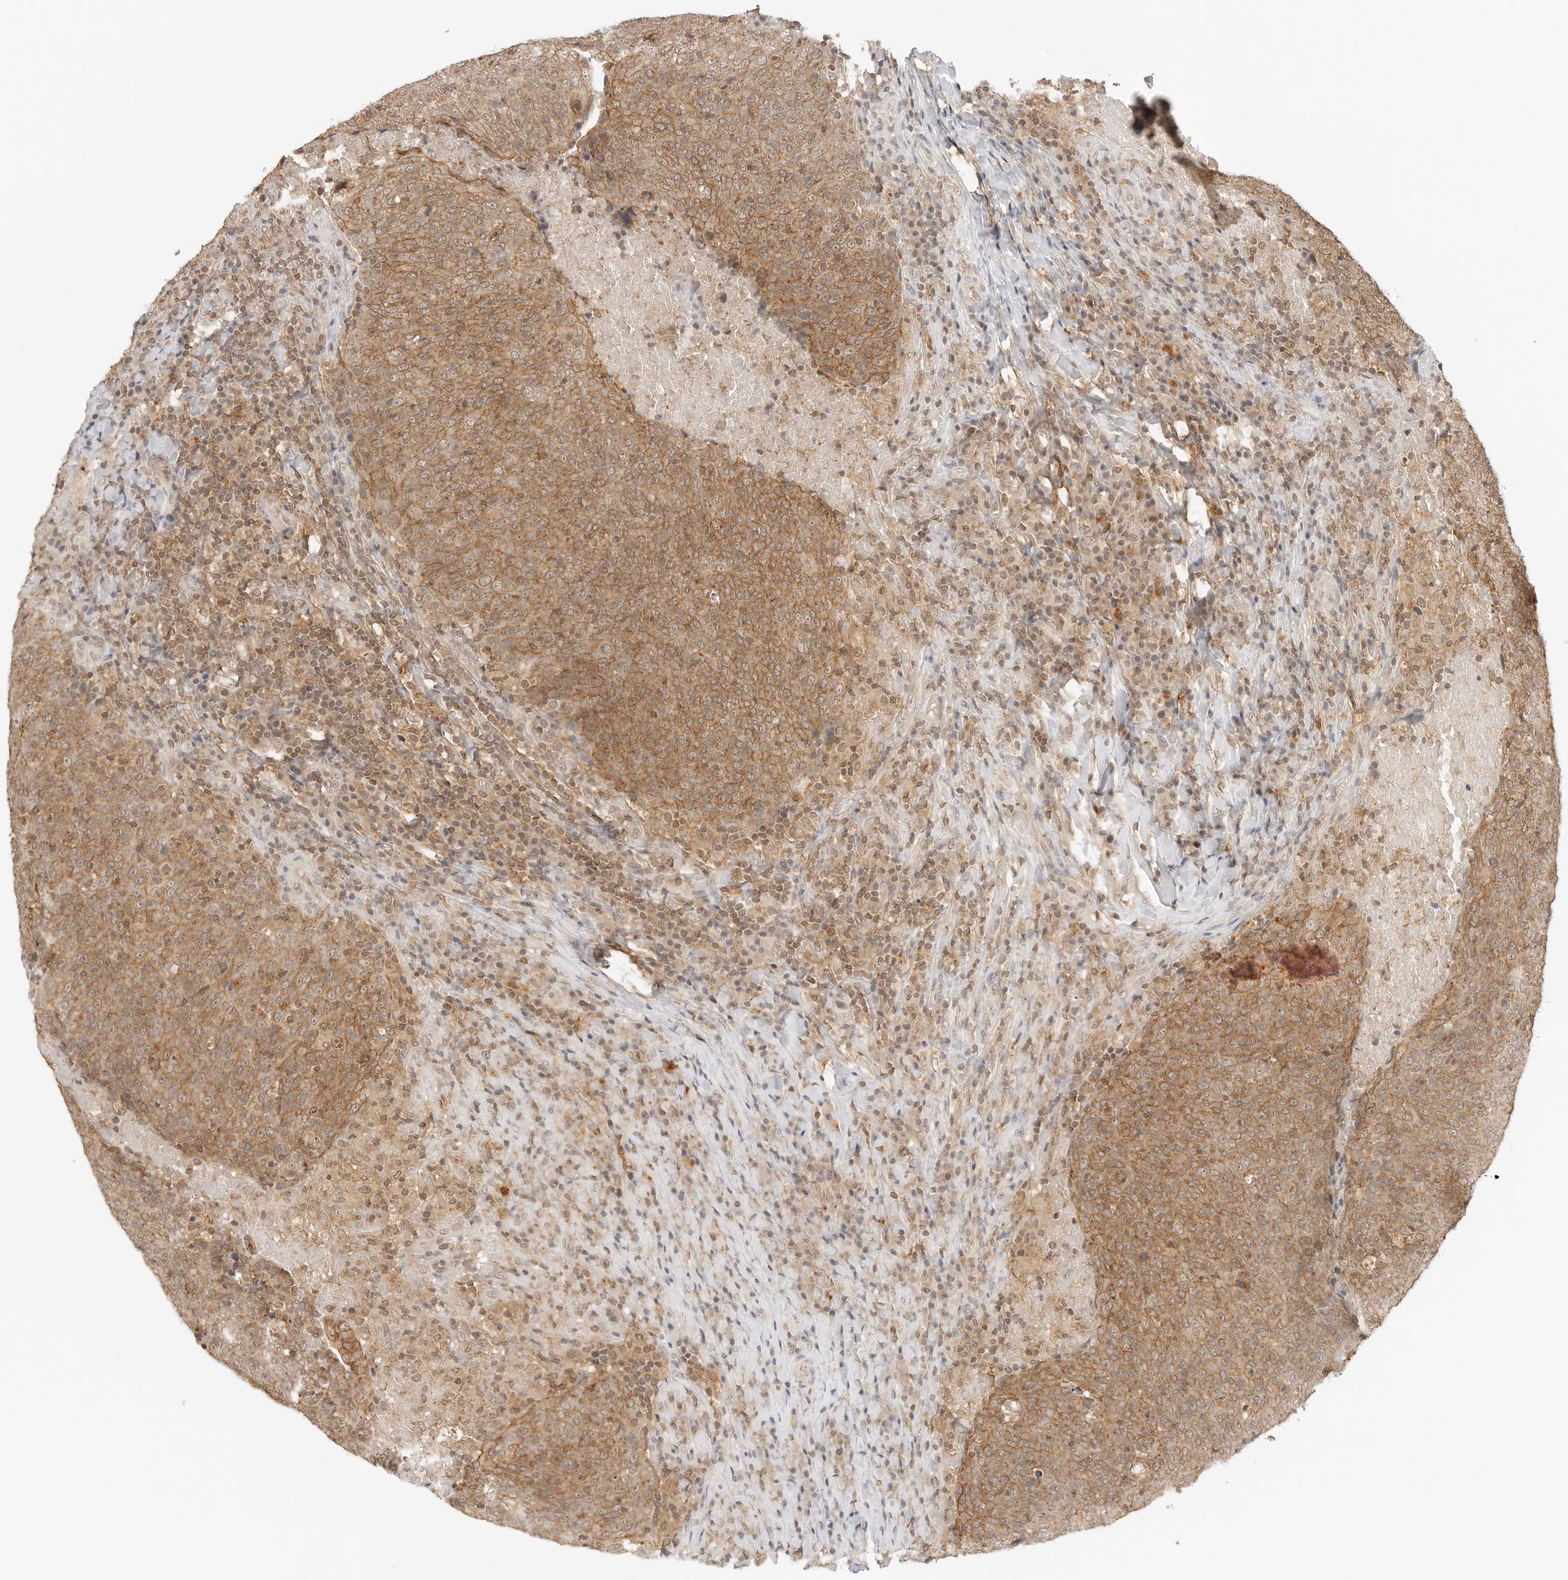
{"staining": {"intensity": "moderate", "quantity": ">75%", "location": "cytoplasmic/membranous"}, "tissue": "head and neck cancer", "cell_type": "Tumor cells", "image_type": "cancer", "snomed": [{"axis": "morphology", "description": "Squamous cell carcinoma, NOS"}, {"axis": "morphology", "description": "Squamous cell carcinoma, metastatic, NOS"}, {"axis": "topography", "description": "Lymph node"}, {"axis": "topography", "description": "Head-Neck"}], "caption": "This micrograph exhibits immunohistochemistry (IHC) staining of human metastatic squamous cell carcinoma (head and neck), with medium moderate cytoplasmic/membranous expression in about >75% of tumor cells.", "gene": "EPHA1", "patient": {"sex": "male", "age": 62}}